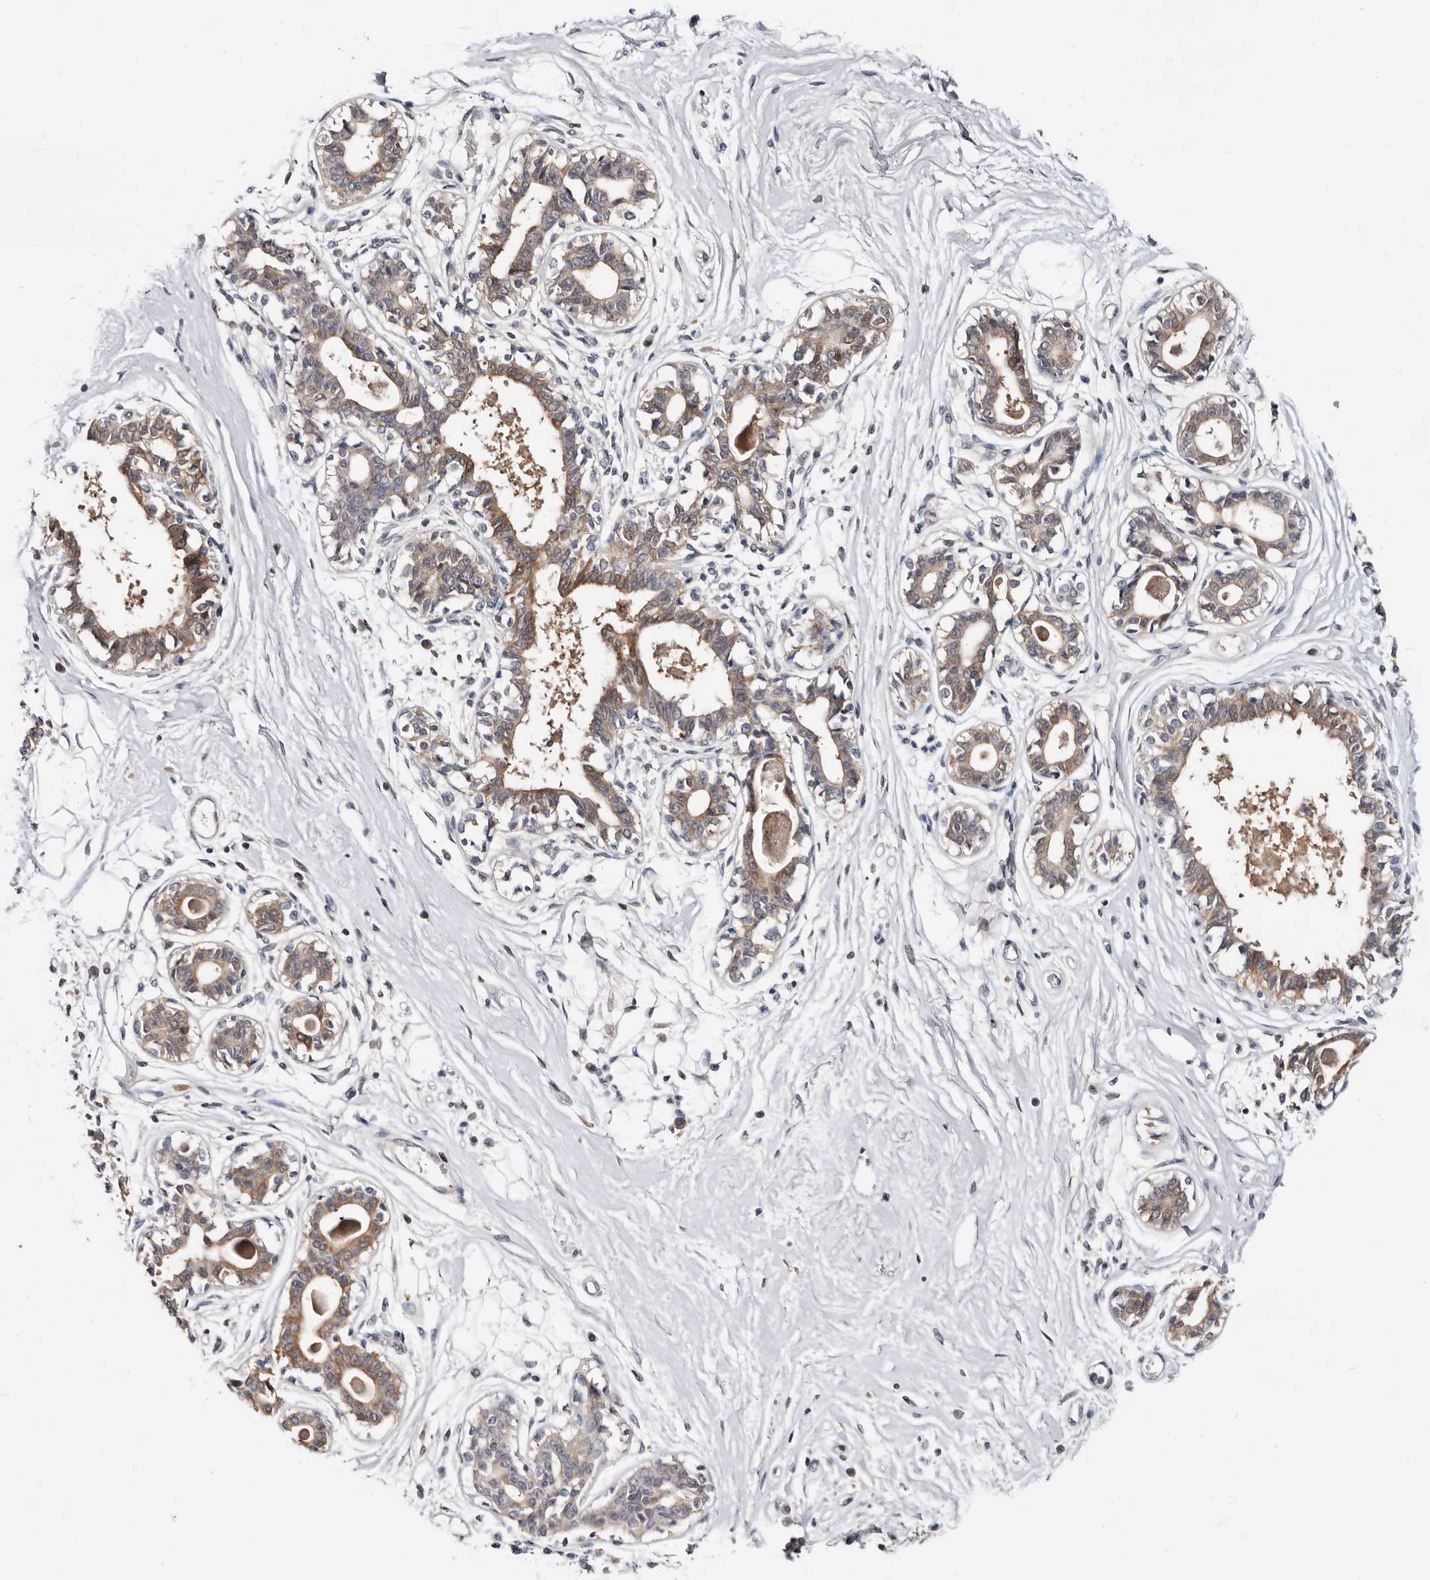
{"staining": {"intensity": "negative", "quantity": "none", "location": "none"}, "tissue": "breast", "cell_type": "Adipocytes", "image_type": "normal", "snomed": [{"axis": "morphology", "description": "Normal tissue, NOS"}, {"axis": "topography", "description": "Breast"}], "caption": "Unremarkable breast was stained to show a protein in brown. There is no significant staining in adipocytes.", "gene": "TP53I3", "patient": {"sex": "female", "age": 45}}